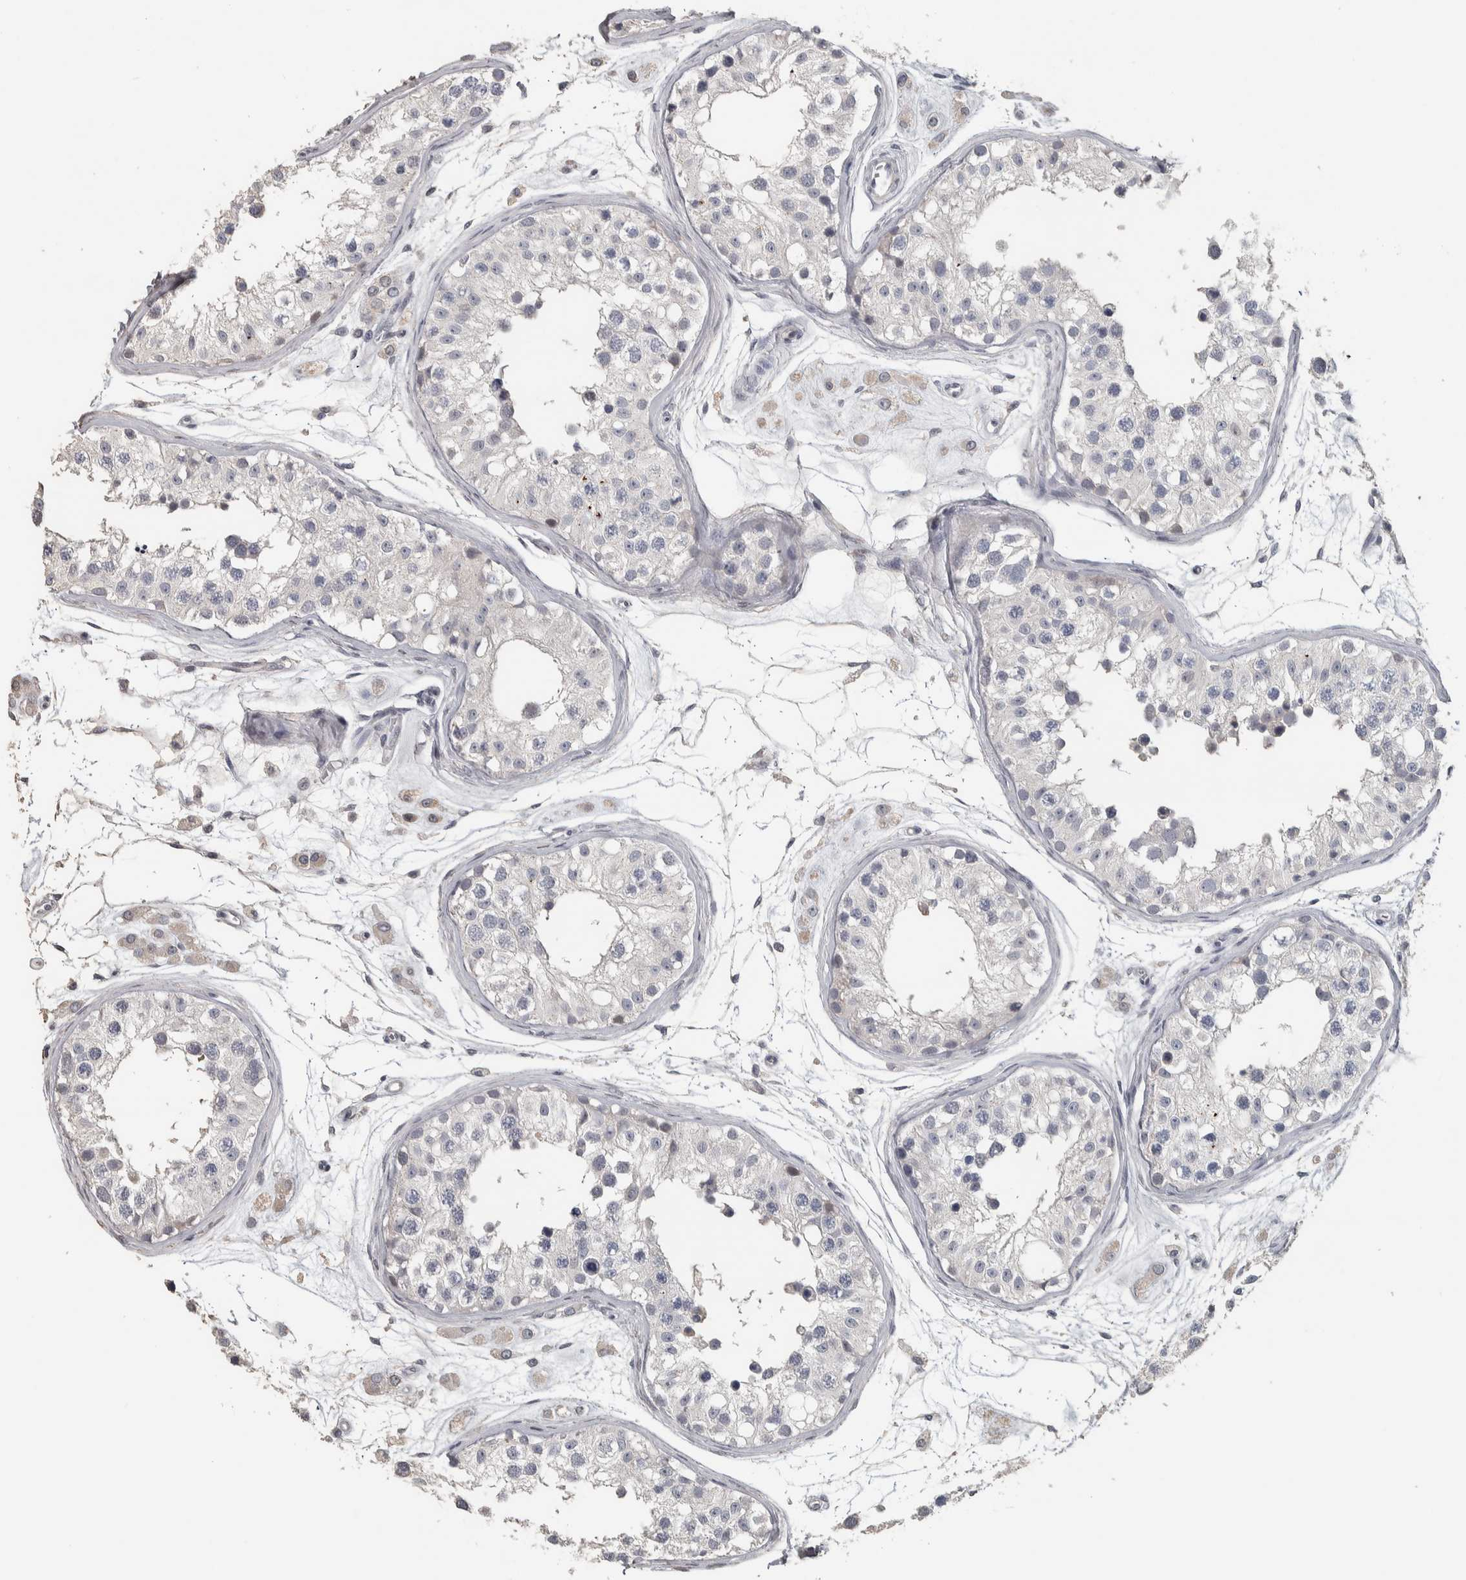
{"staining": {"intensity": "negative", "quantity": "none", "location": "none"}, "tissue": "testis", "cell_type": "Cells in seminiferous ducts", "image_type": "normal", "snomed": [{"axis": "morphology", "description": "Normal tissue, NOS"}, {"axis": "morphology", "description": "Adenocarcinoma, metastatic, NOS"}, {"axis": "topography", "description": "Testis"}], "caption": "IHC histopathology image of unremarkable human testis stained for a protein (brown), which displays no expression in cells in seminiferous ducts. (DAB (3,3'-diaminobenzidine) immunohistochemistry visualized using brightfield microscopy, high magnification).", "gene": "NECAB1", "patient": {"sex": "male", "age": 26}}